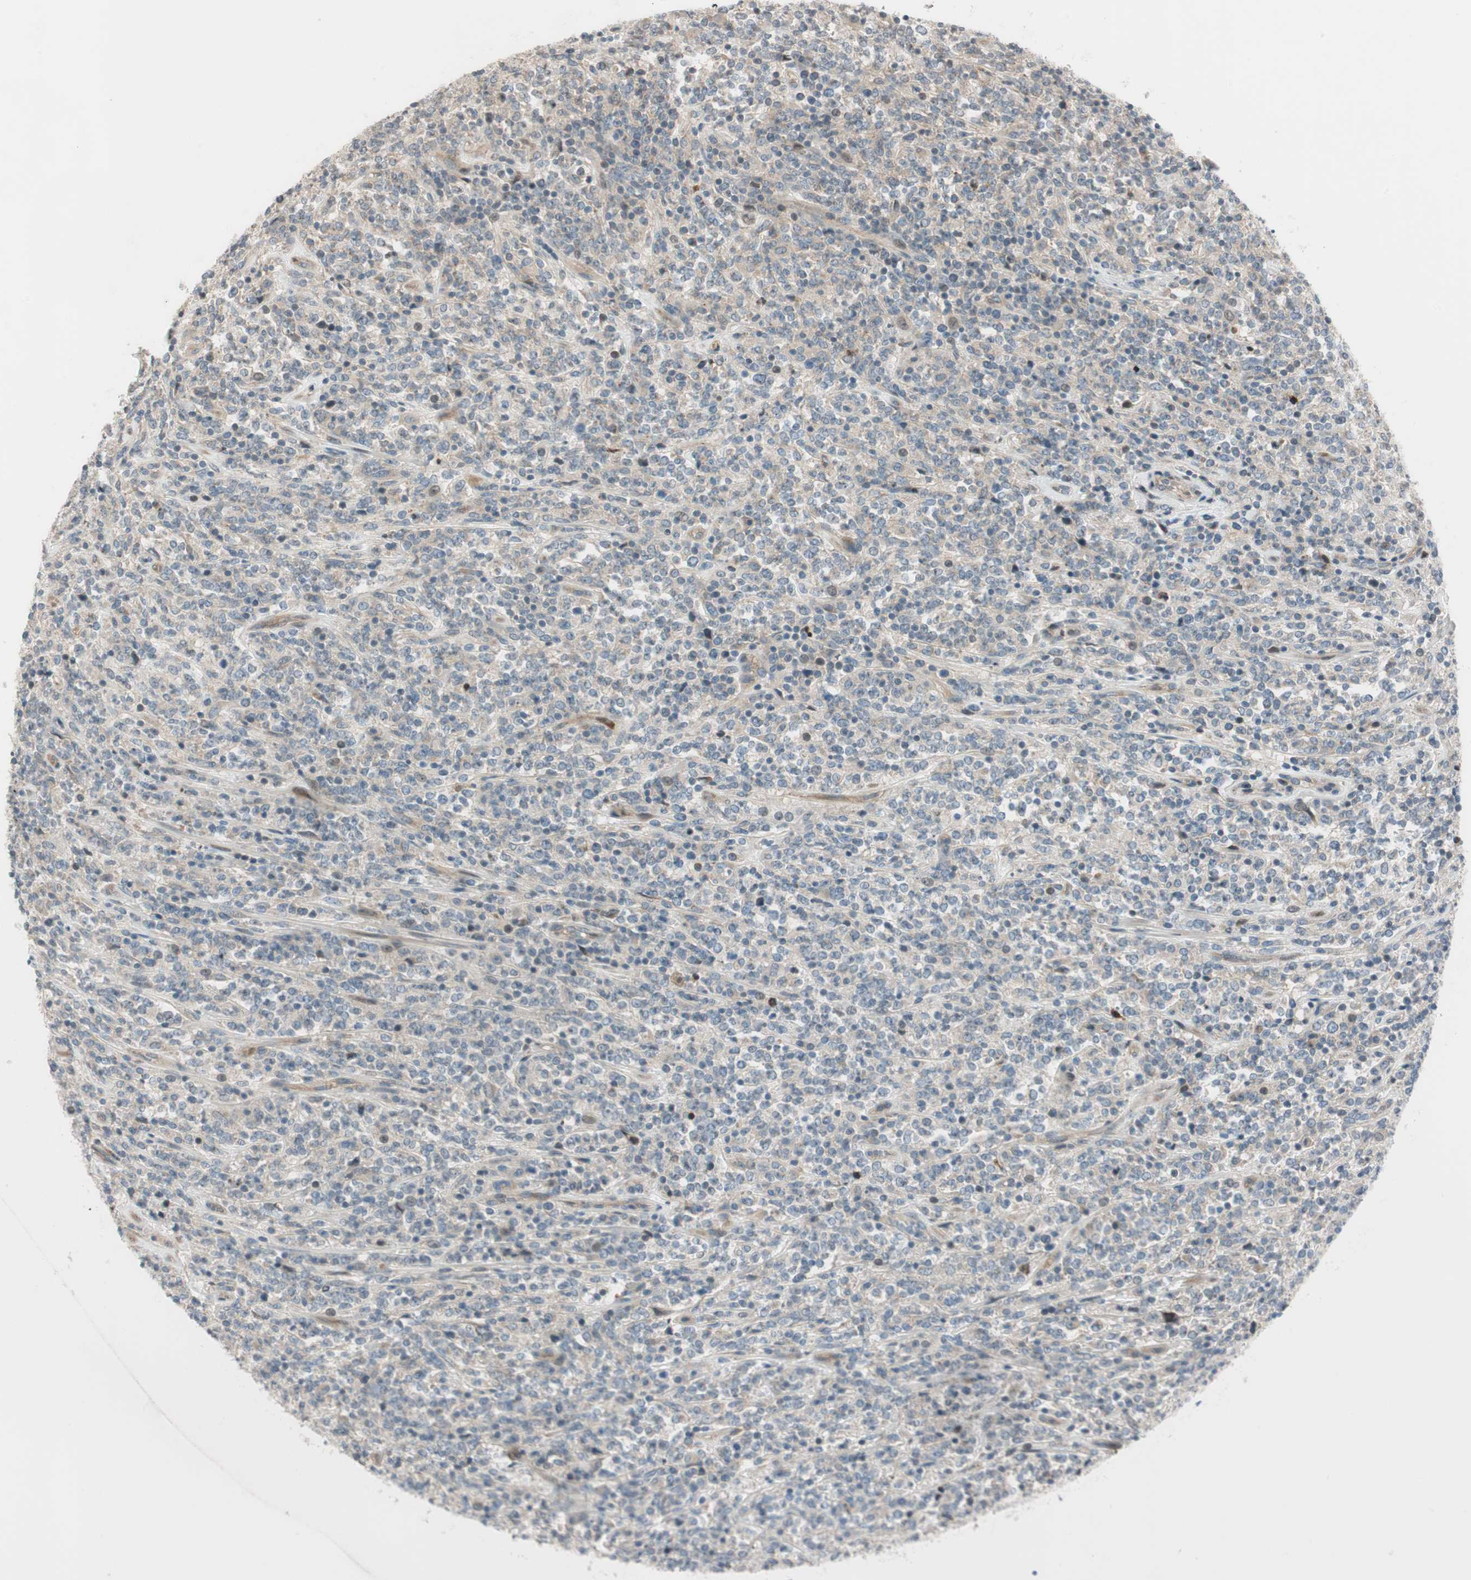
{"staining": {"intensity": "weak", "quantity": "<25%", "location": "cytoplasmic/membranous"}, "tissue": "lymphoma", "cell_type": "Tumor cells", "image_type": "cancer", "snomed": [{"axis": "morphology", "description": "Malignant lymphoma, non-Hodgkin's type, High grade"}, {"axis": "topography", "description": "Soft tissue"}], "caption": "A high-resolution image shows IHC staining of high-grade malignant lymphoma, non-Hodgkin's type, which reveals no significant expression in tumor cells. The staining was performed using DAB to visualize the protein expression in brown, while the nuclei were stained in blue with hematoxylin (Magnification: 20x).", "gene": "CGRRF1", "patient": {"sex": "male", "age": 18}}